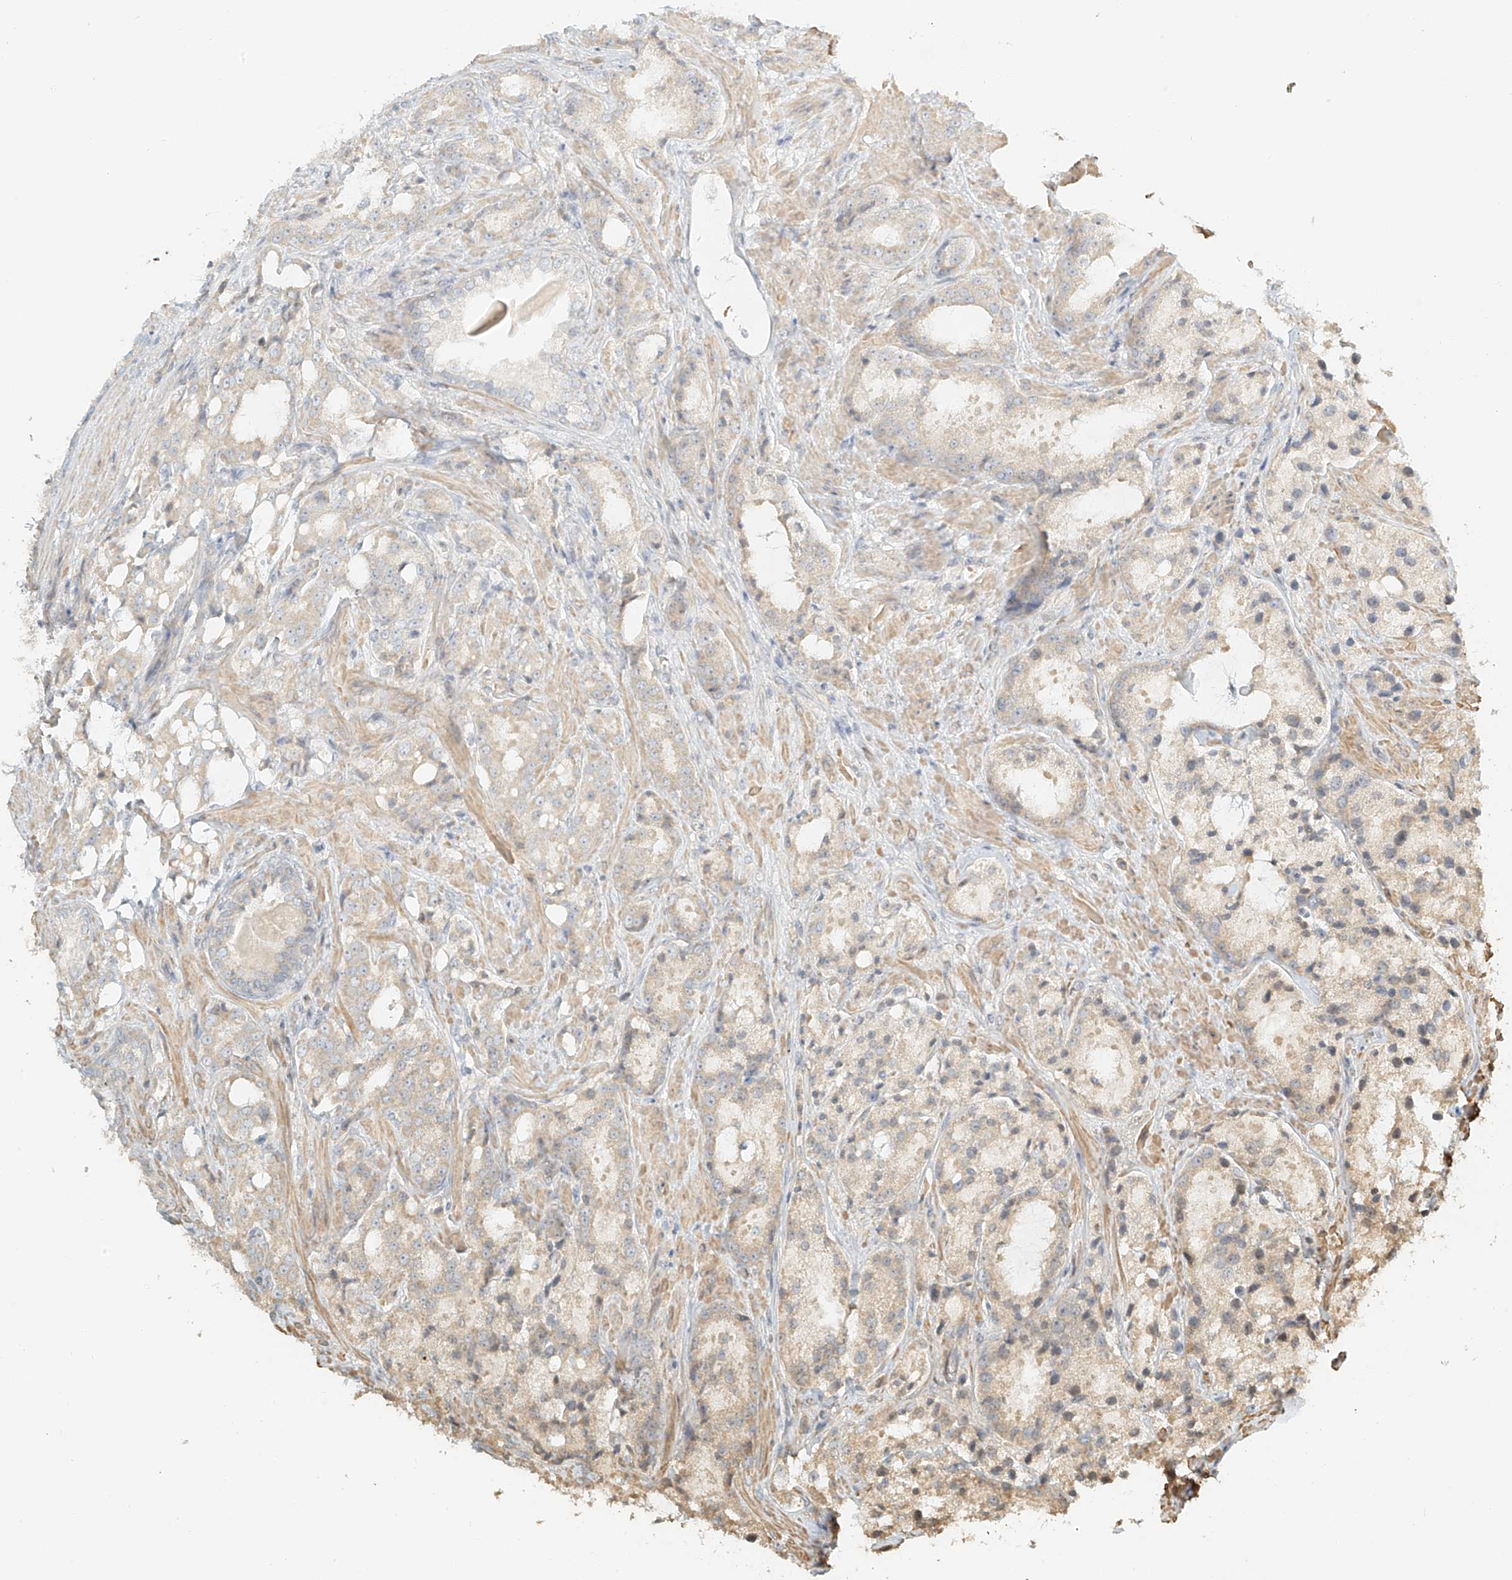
{"staining": {"intensity": "negative", "quantity": "none", "location": "none"}, "tissue": "prostate cancer", "cell_type": "Tumor cells", "image_type": "cancer", "snomed": [{"axis": "morphology", "description": "Adenocarcinoma, High grade"}, {"axis": "topography", "description": "Prostate"}], "caption": "This is a photomicrograph of immunohistochemistry (IHC) staining of prostate cancer (high-grade adenocarcinoma), which shows no positivity in tumor cells.", "gene": "UPK1B", "patient": {"sex": "male", "age": 66}}